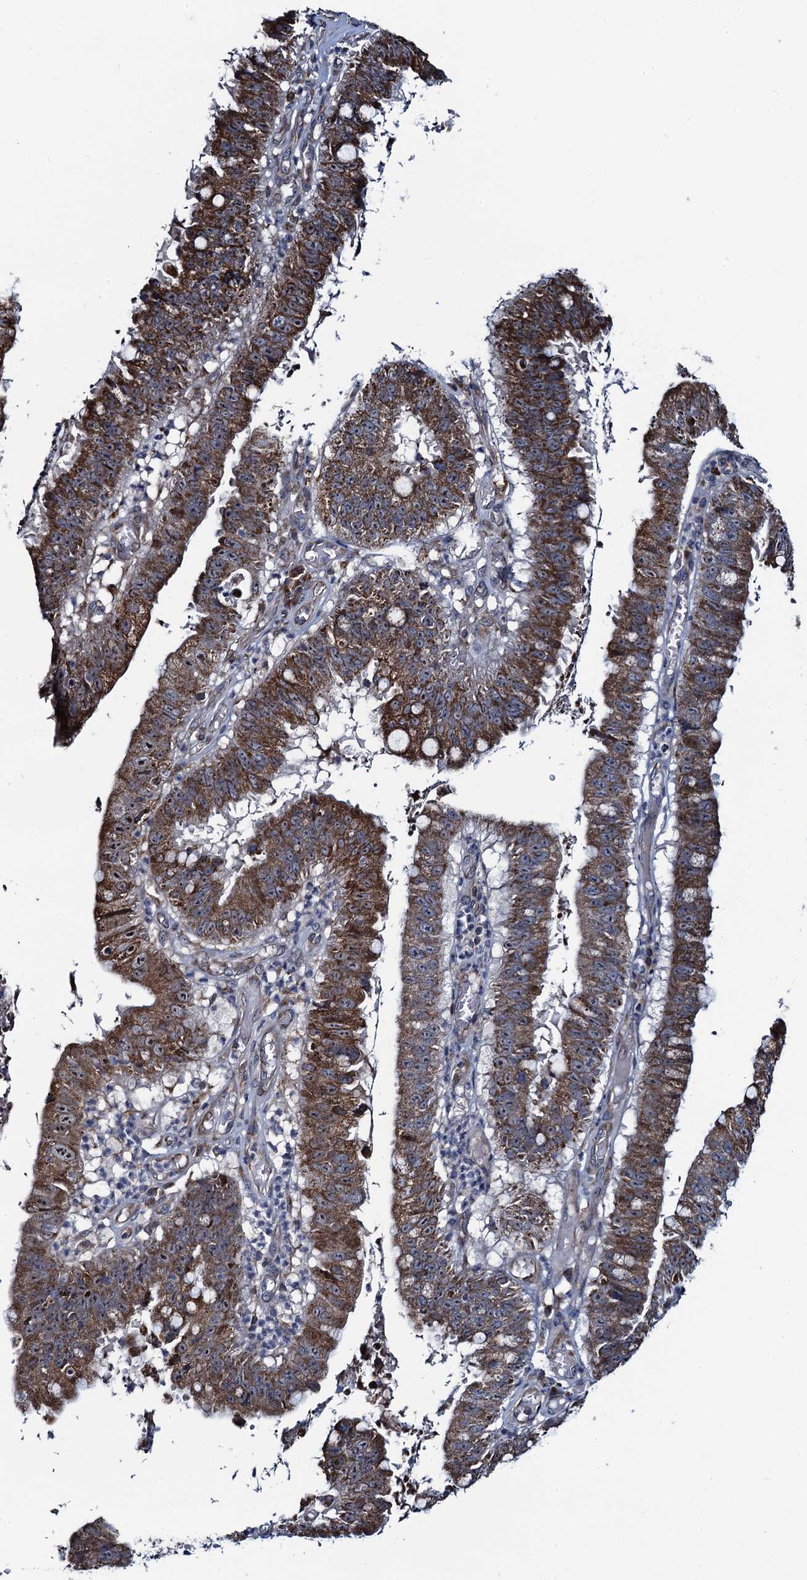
{"staining": {"intensity": "moderate", "quantity": ">75%", "location": "cytoplasmic/membranous,nuclear"}, "tissue": "stomach cancer", "cell_type": "Tumor cells", "image_type": "cancer", "snomed": [{"axis": "morphology", "description": "Adenocarcinoma, NOS"}, {"axis": "topography", "description": "Stomach"}], "caption": "Moderate cytoplasmic/membranous and nuclear protein staining is seen in about >75% of tumor cells in stomach cancer (adenocarcinoma).", "gene": "CCDC102A", "patient": {"sex": "male", "age": 59}}